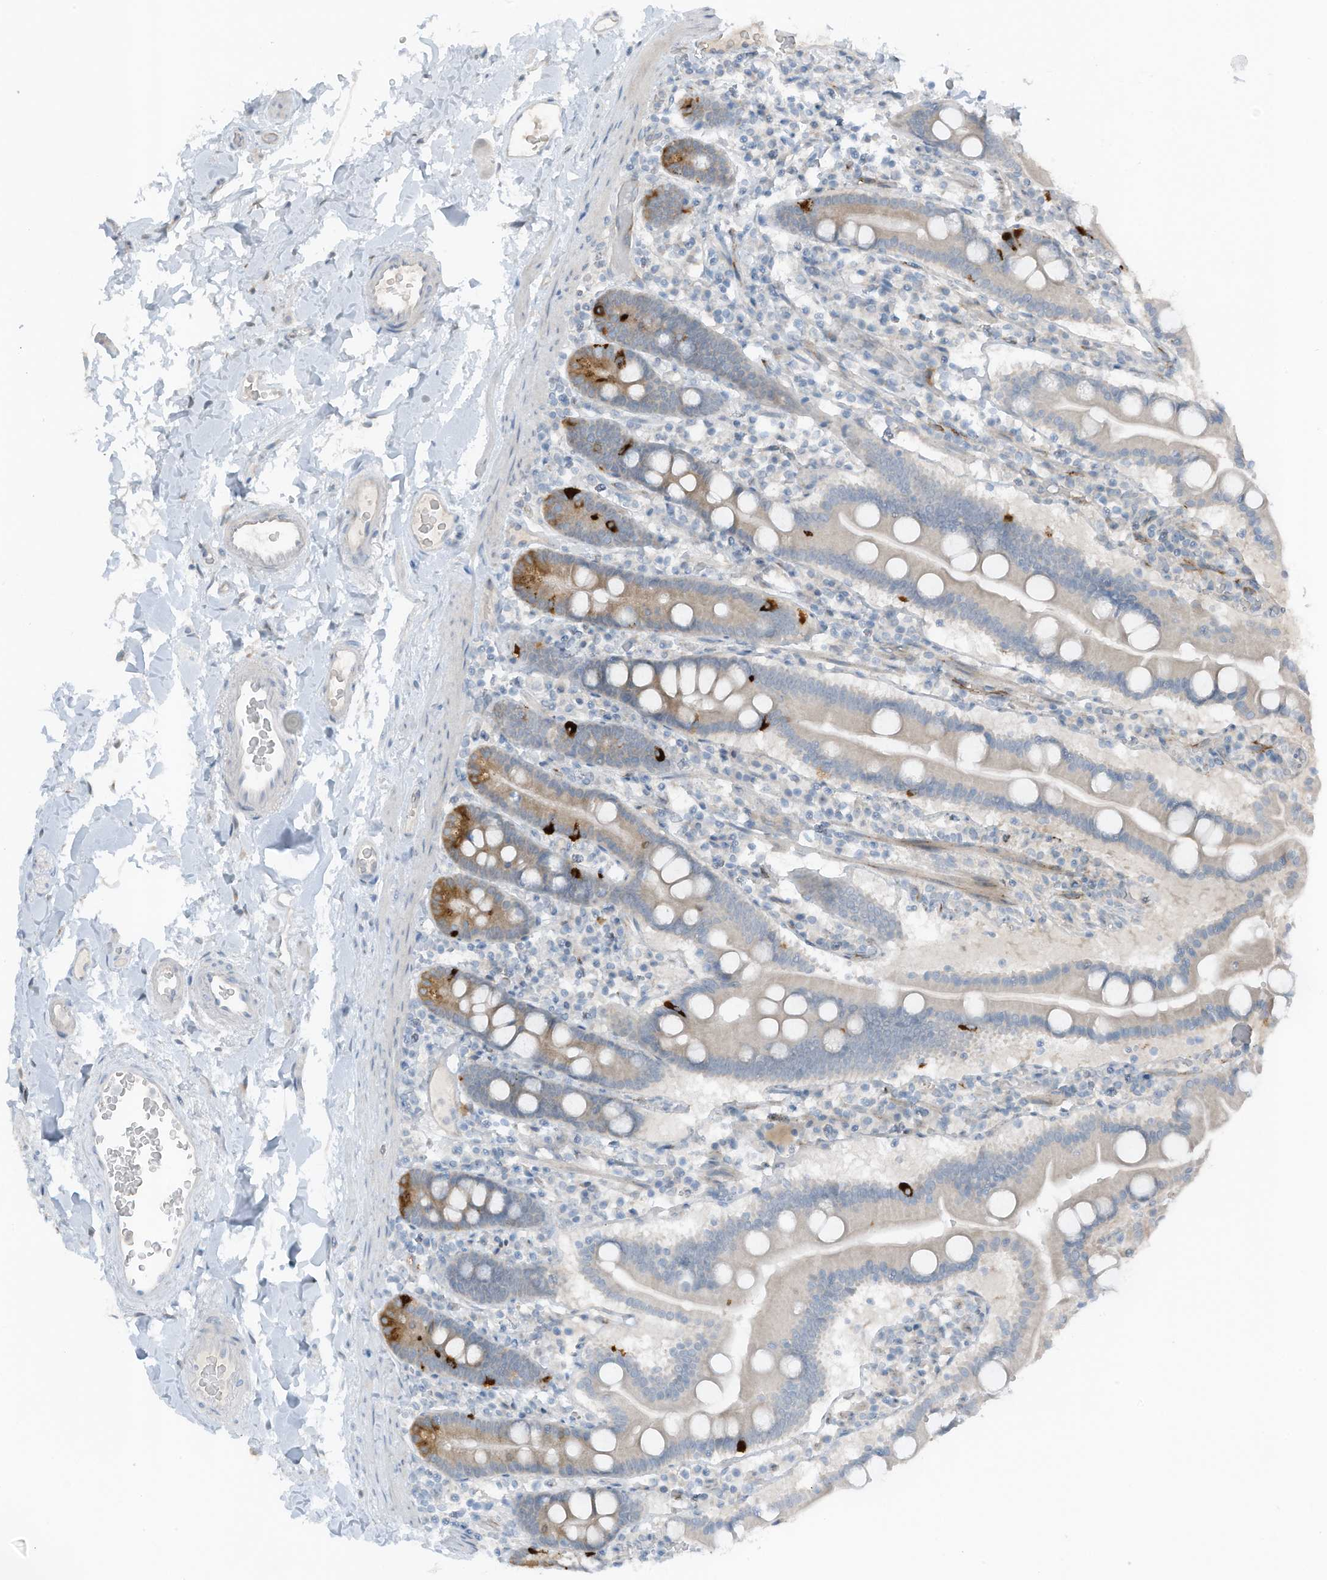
{"staining": {"intensity": "strong", "quantity": "<25%", "location": "cytoplasmic/membranous"}, "tissue": "duodenum", "cell_type": "Glandular cells", "image_type": "normal", "snomed": [{"axis": "morphology", "description": "Normal tissue, NOS"}, {"axis": "topography", "description": "Duodenum"}], "caption": "Immunohistochemistry histopathology image of normal duodenum: human duodenum stained using immunohistochemistry (IHC) shows medium levels of strong protein expression localized specifically in the cytoplasmic/membranous of glandular cells, appearing as a cytoplasmic/membranous brown color.", "gene": "ARHGEF33", "patient": {"sex": "male", "age": 55}}